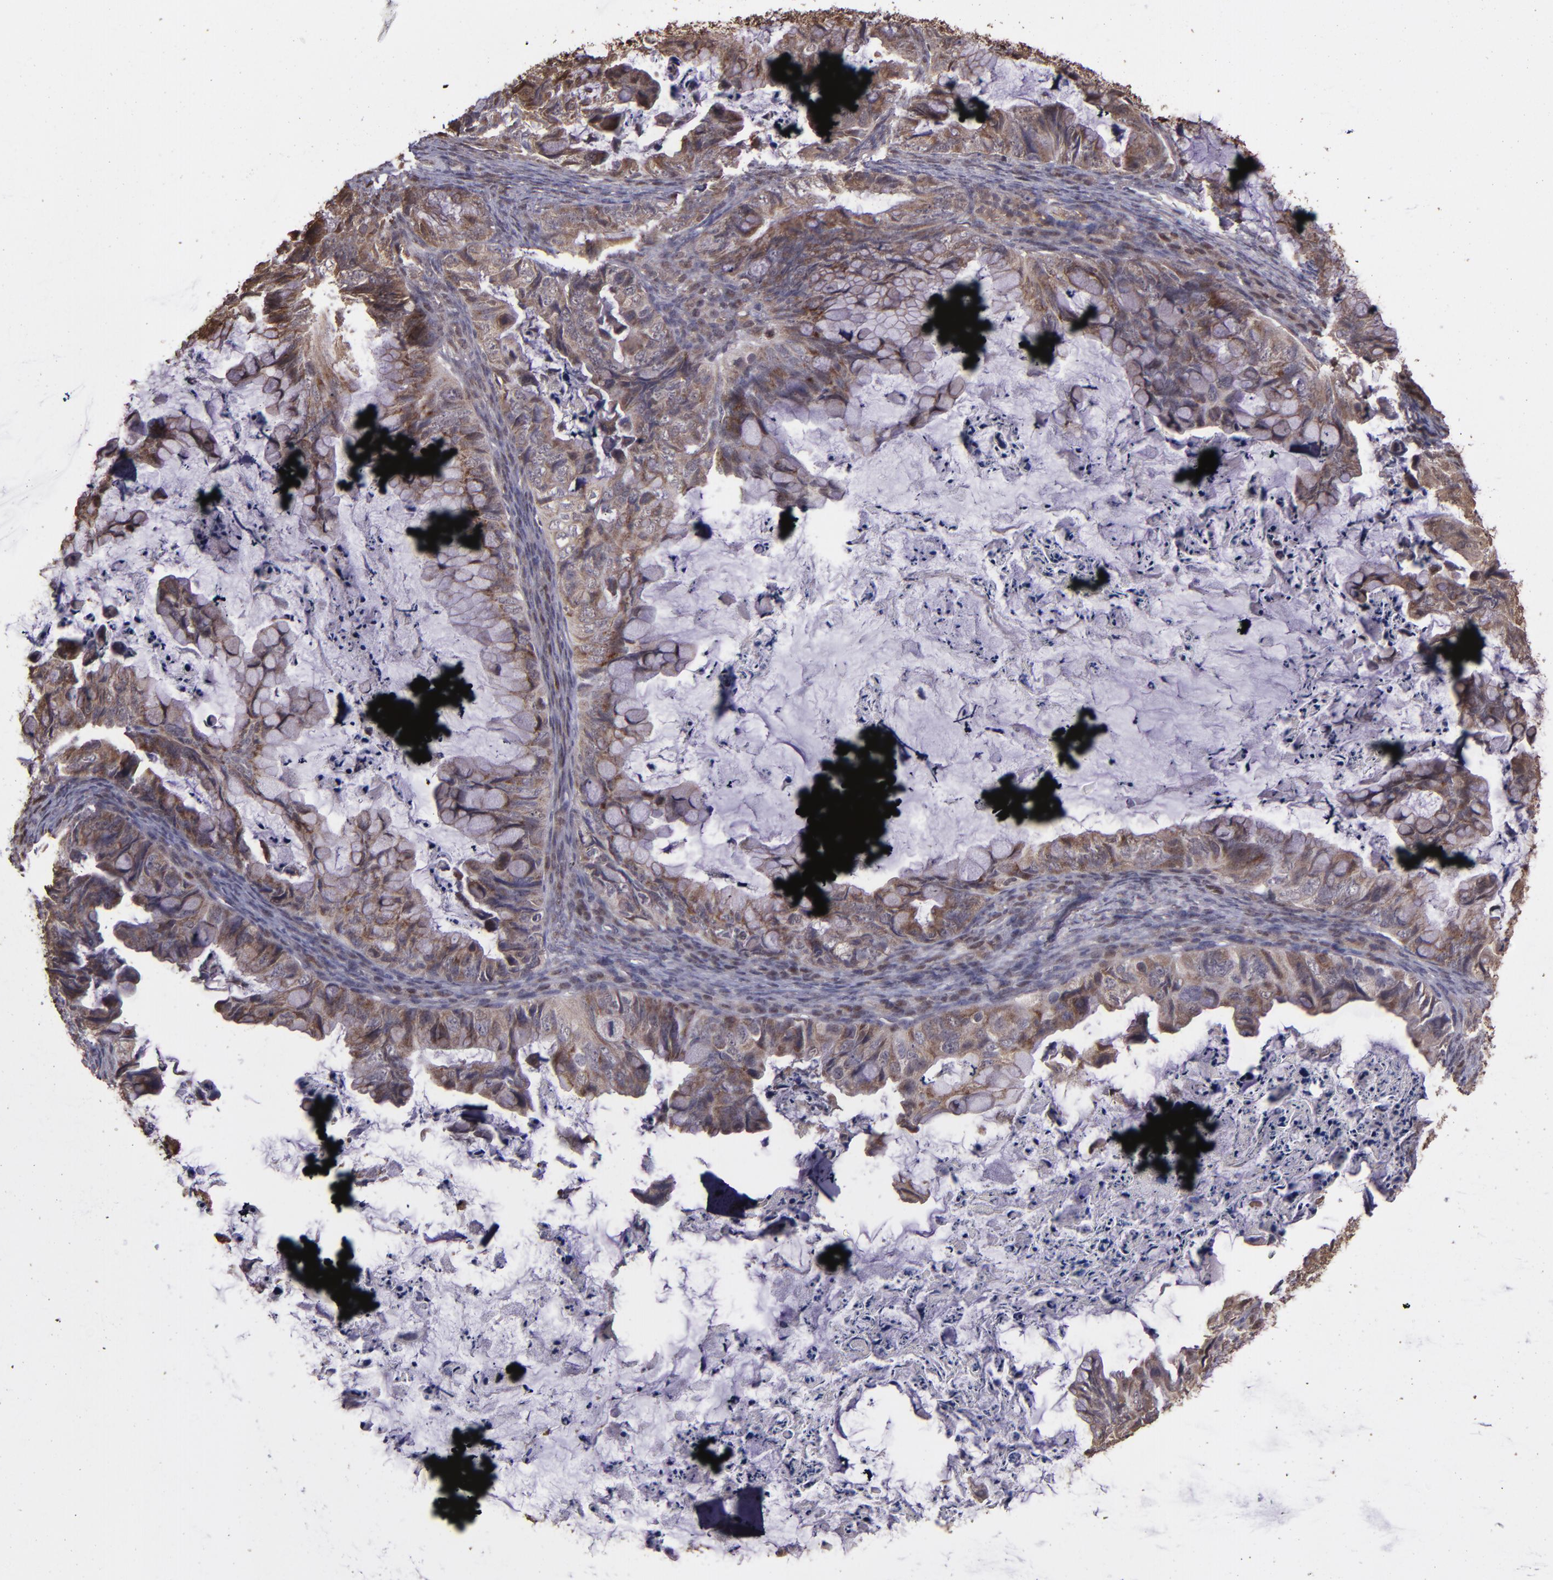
{"staining": {"intensity": "weak", "quantity": ">75%", "location": "cytoplasmic/membranous"}, "tissue": "ovarian cancer", "cell_type": "Tumor cells", "image_type": "cancer", "snomed": [{"axis": "morphology", "description": "Cystadenocarcinoma, mucinous, NOS"}, {"axis": "topography", "description": "Ovary"}], "caption": "Approximately >75% of tumor cells in mucinous cystadenocarcinoma (ovarian) reveal weak cytoplasmic/membranous protein staining as visualized by brown immunohistochemical staining.", "gene": "SERPINF2", "patient": {"sex": "female", "age": 36}}